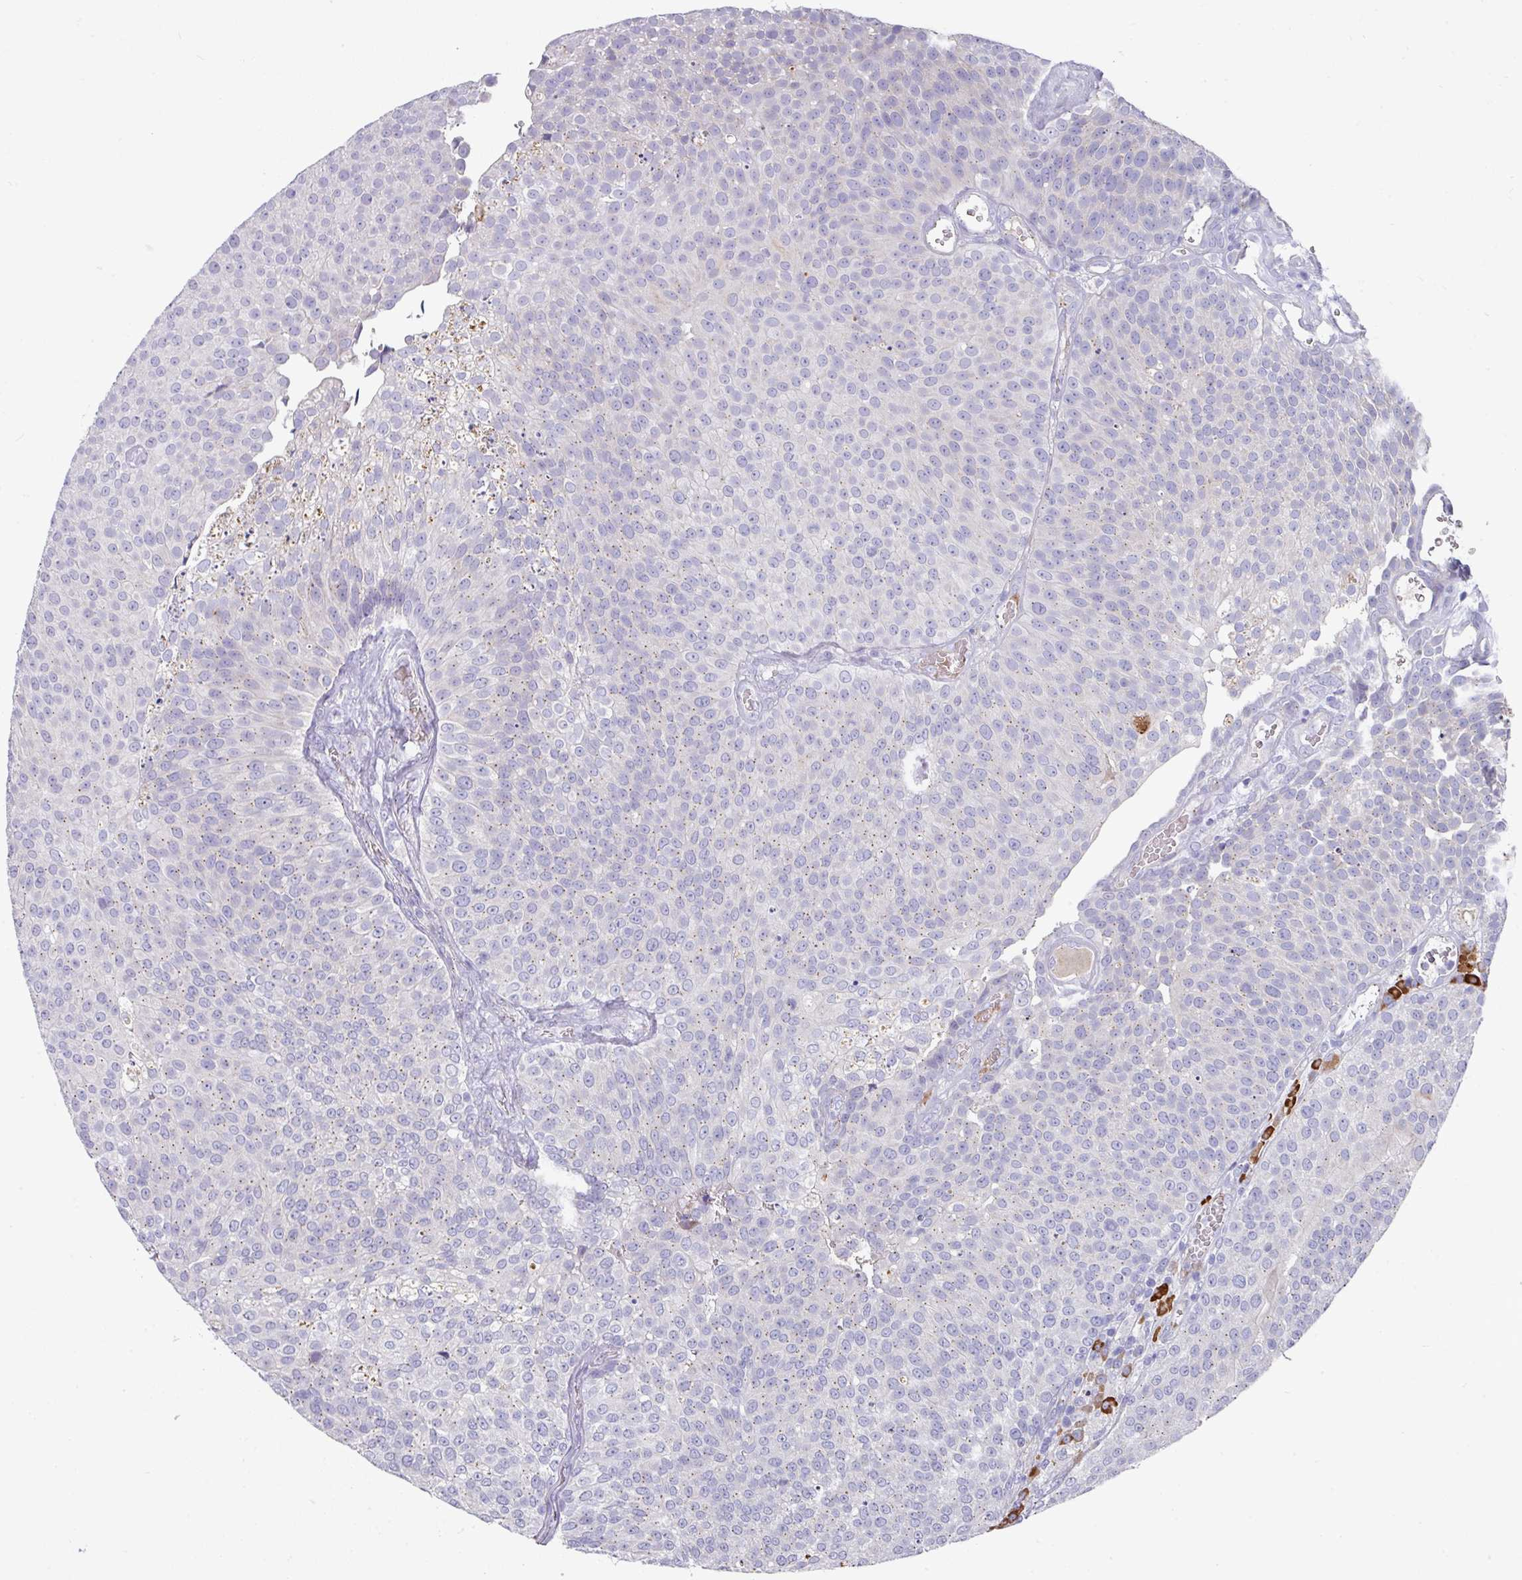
{"staining": {"intensity": "weak", "quantity": "<25%", "location": "cytoplasmic/membranous"}, "tissue": "urothelial cancer", "cell_type": "Tumor cells", "image_type": "cancer", "snomed": [{"axis": "morphology", "description": "Urothelial carcinoma, Low grade"}, {"axis": "topography", "description": "Urinary bladder"}], "caption": "Urothelial cancer was stained to show a protein in brown. There is no significant expression in tumor cells.", "gene": "IL4R", "patient": {"sex": "female", "age": 79}}